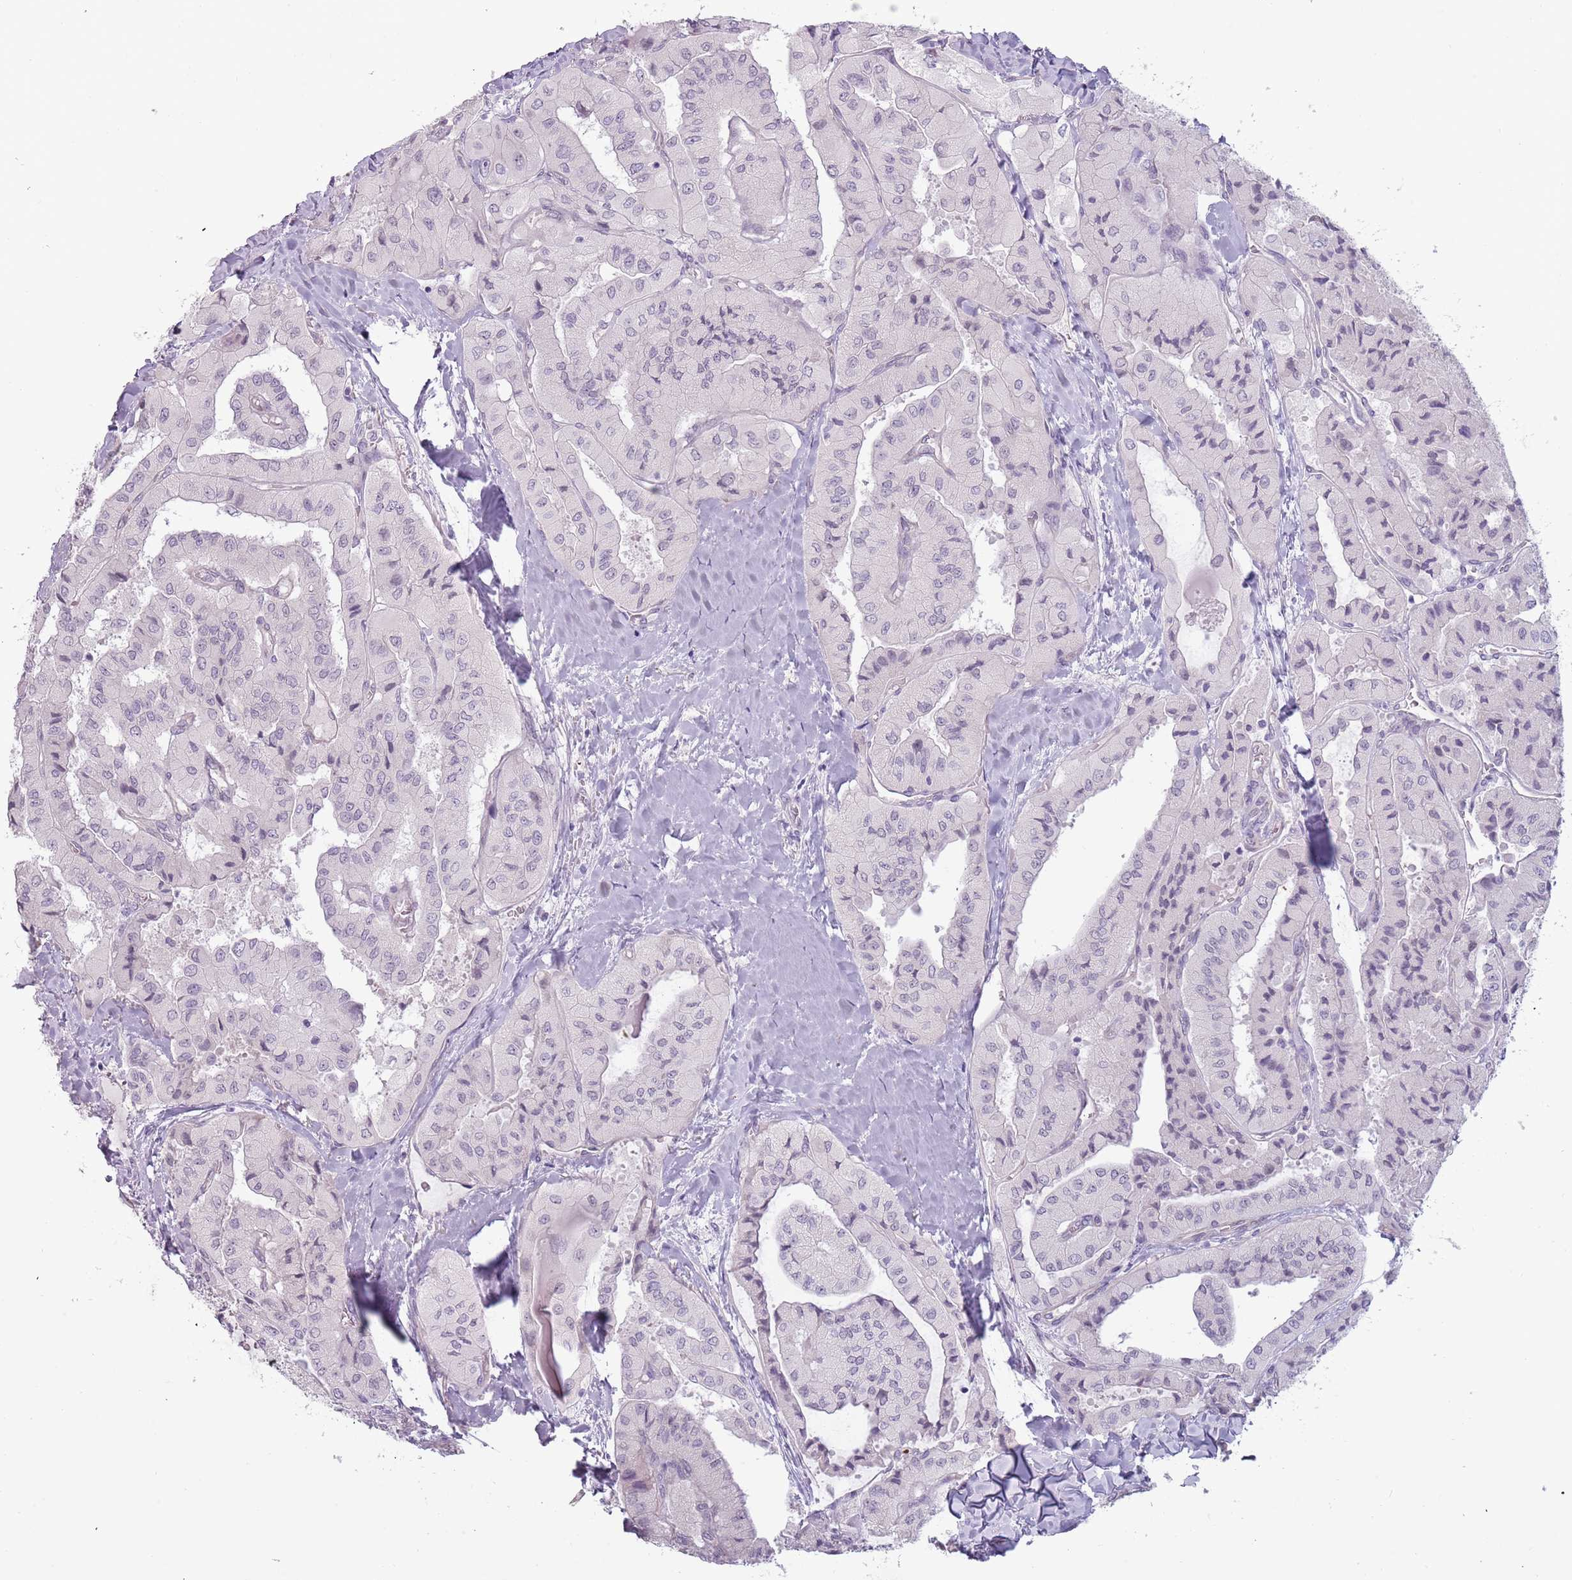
{"staining": {"intensity": "negative", "quantity": "none", "location": "none"}, "tissue": "thyroid cancer", "cell_type": "Tumor cells", "image_type": "cancer", "snomed": [{"axis": "morphology", "description": "Normal tissue, NOS"}, {"axis": "morphology", "description": "Papillary adenocarcinoma, NOS"}, {"axis": "topography", "description": "Thyroid gland"}], "caption": "Tumor cells show no significant protein expression in papillary adenocarcinoma (thyroid). (DAB IHC visualized using brightfield microscopy, high magnification).", "gene": "RFX2", "patient": {"sex": "female", "age": 59}}